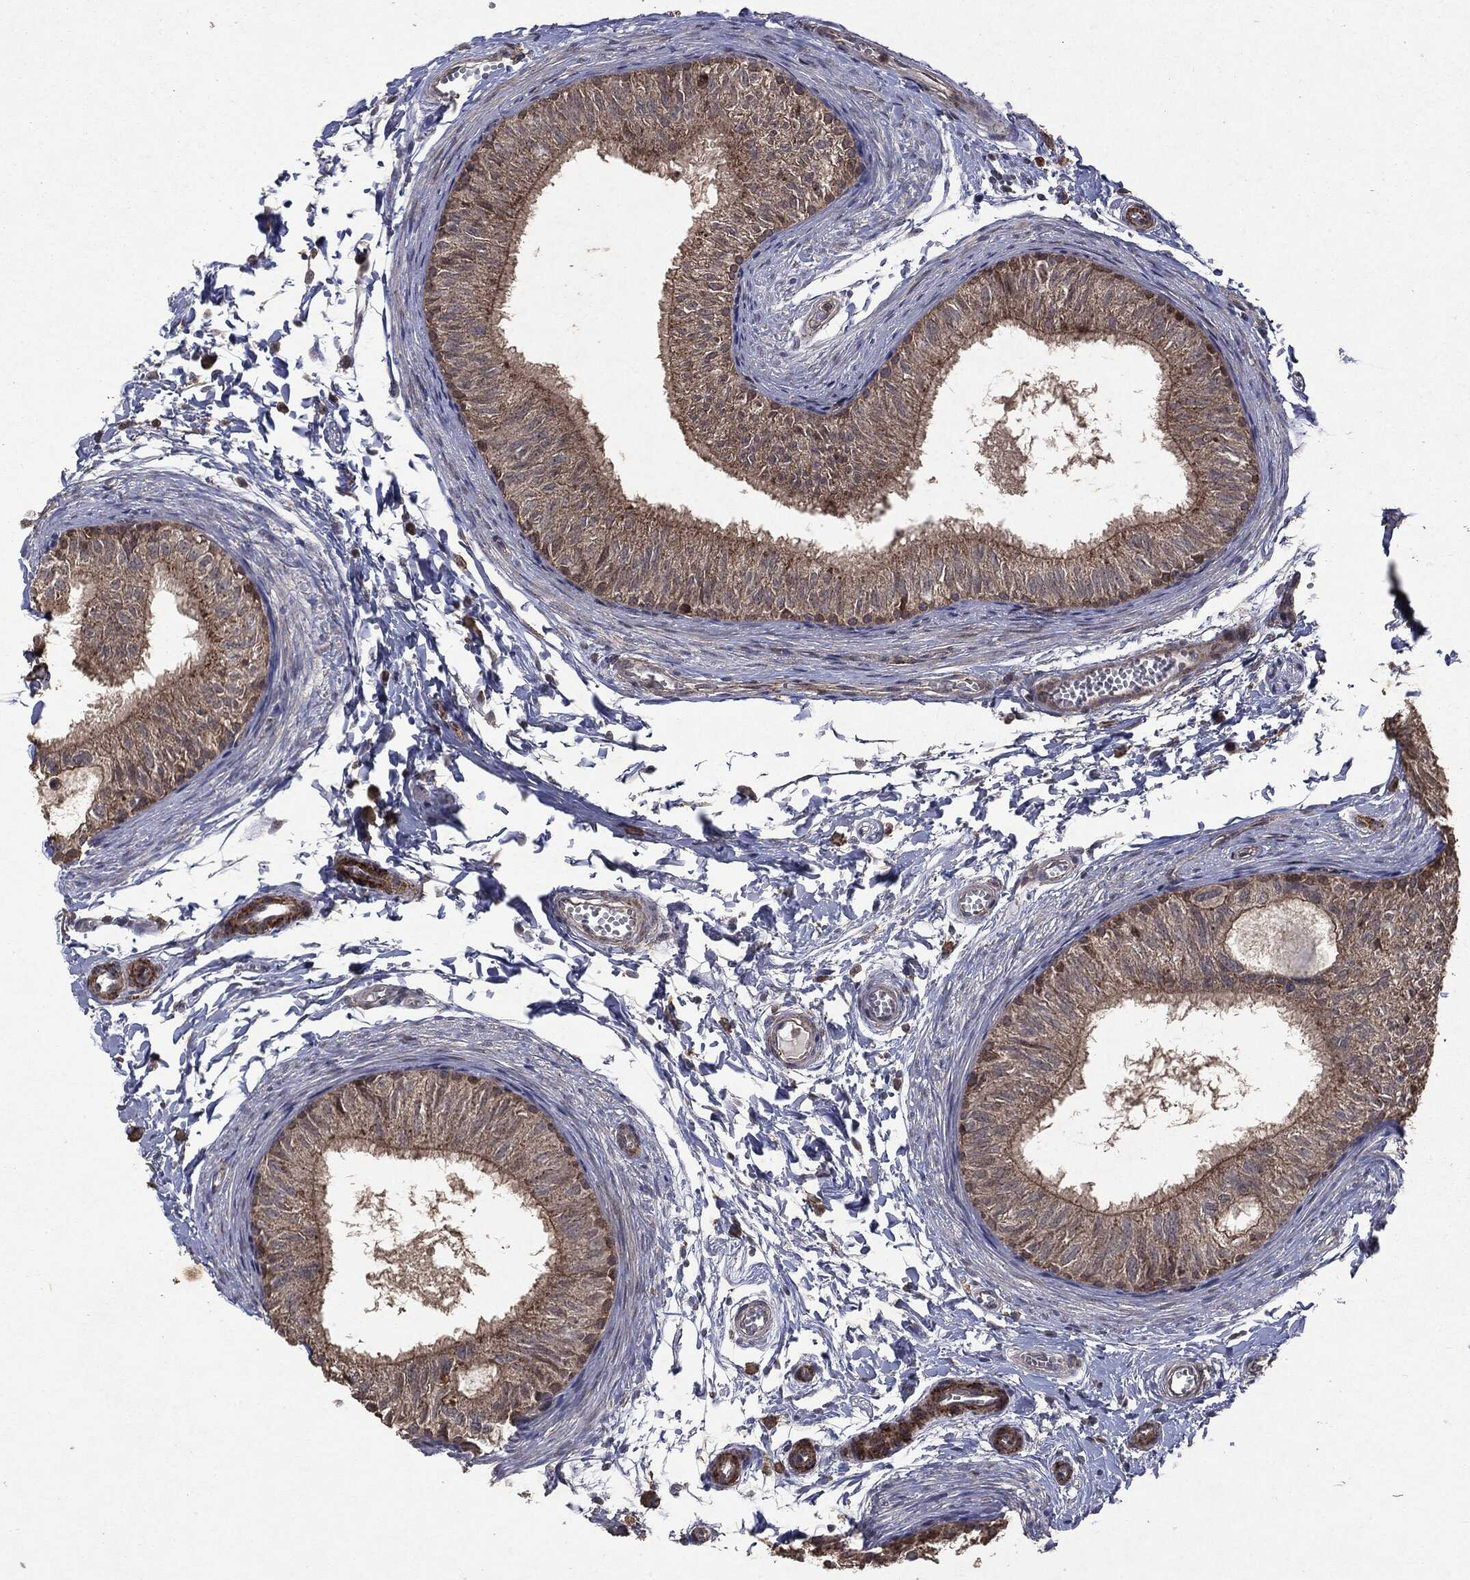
{"staining": {"intensity": "moderate", "quantity": ">75%", "location": "cytoplasmic/membranous"}, "tissue": "epididymis", "cell_type": "Glandular cells", "image_type": "normal", "snomed": [{"axis": "morphology", "description": "Normal tissue, NOS"}, {"axis": "topography", "description": "Epididymis"}], "caption": "Brown immunohistochemical staining in benign epididymis shows moderate cytoplasmic/membranous positivity in approximately >75% of glandular cells.", "gene": "PTEN", "patient": {"sex": "male", "age": 22}}